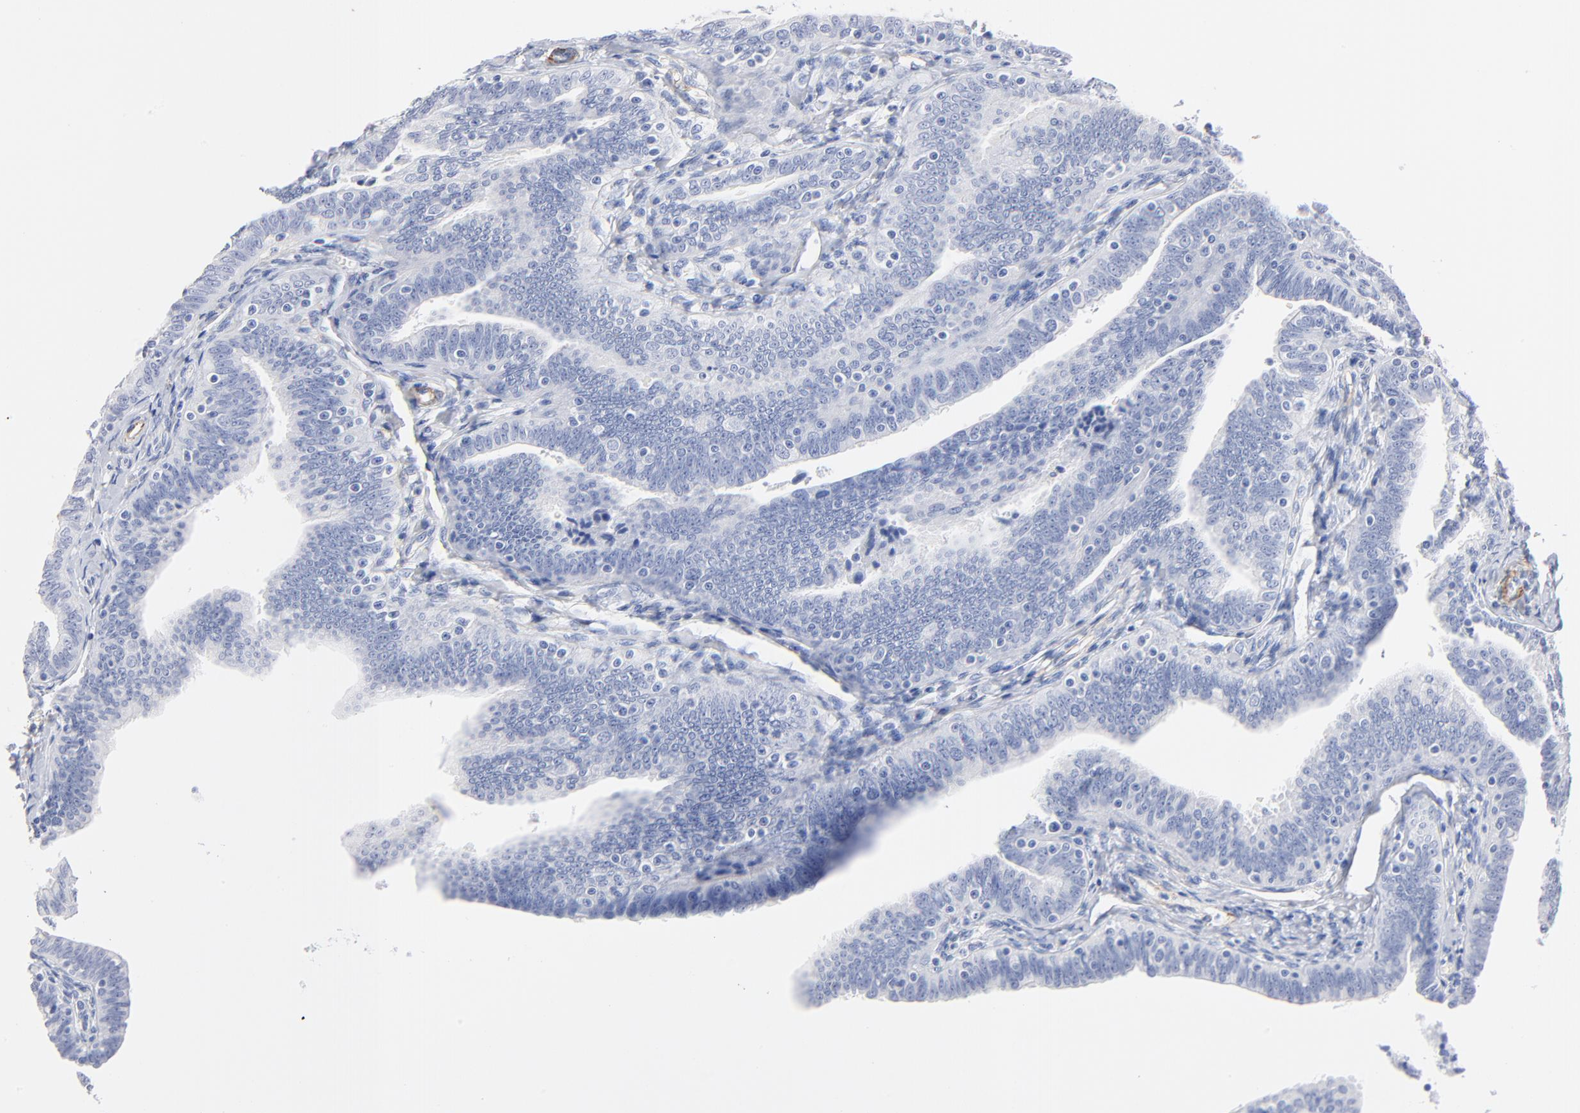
{"staining": {"intensity": "negative", "quantity": "none", "location": "none"}, "tissue": "fallopian tube", "cell_type": "Glandular cells", "image_type": "normal", "snomed": [{"axis": "morphology", "description": "Normal tissue, NOS"}, {"axis": "topography", "description": "Fallopian tube"}, {"axis": "topography", "description": "Ovary"}], "caption": "The micrograph displays no significant positivity in glandular cells of fallopian tube. The staining was performed using DAB to visualize the protein expression in brown, while the nuclei were stained in blue with hematoxylin (Magnification: 20x).", "gene": "AGTR1", "patient": {"sex": "female", "age": 69}}